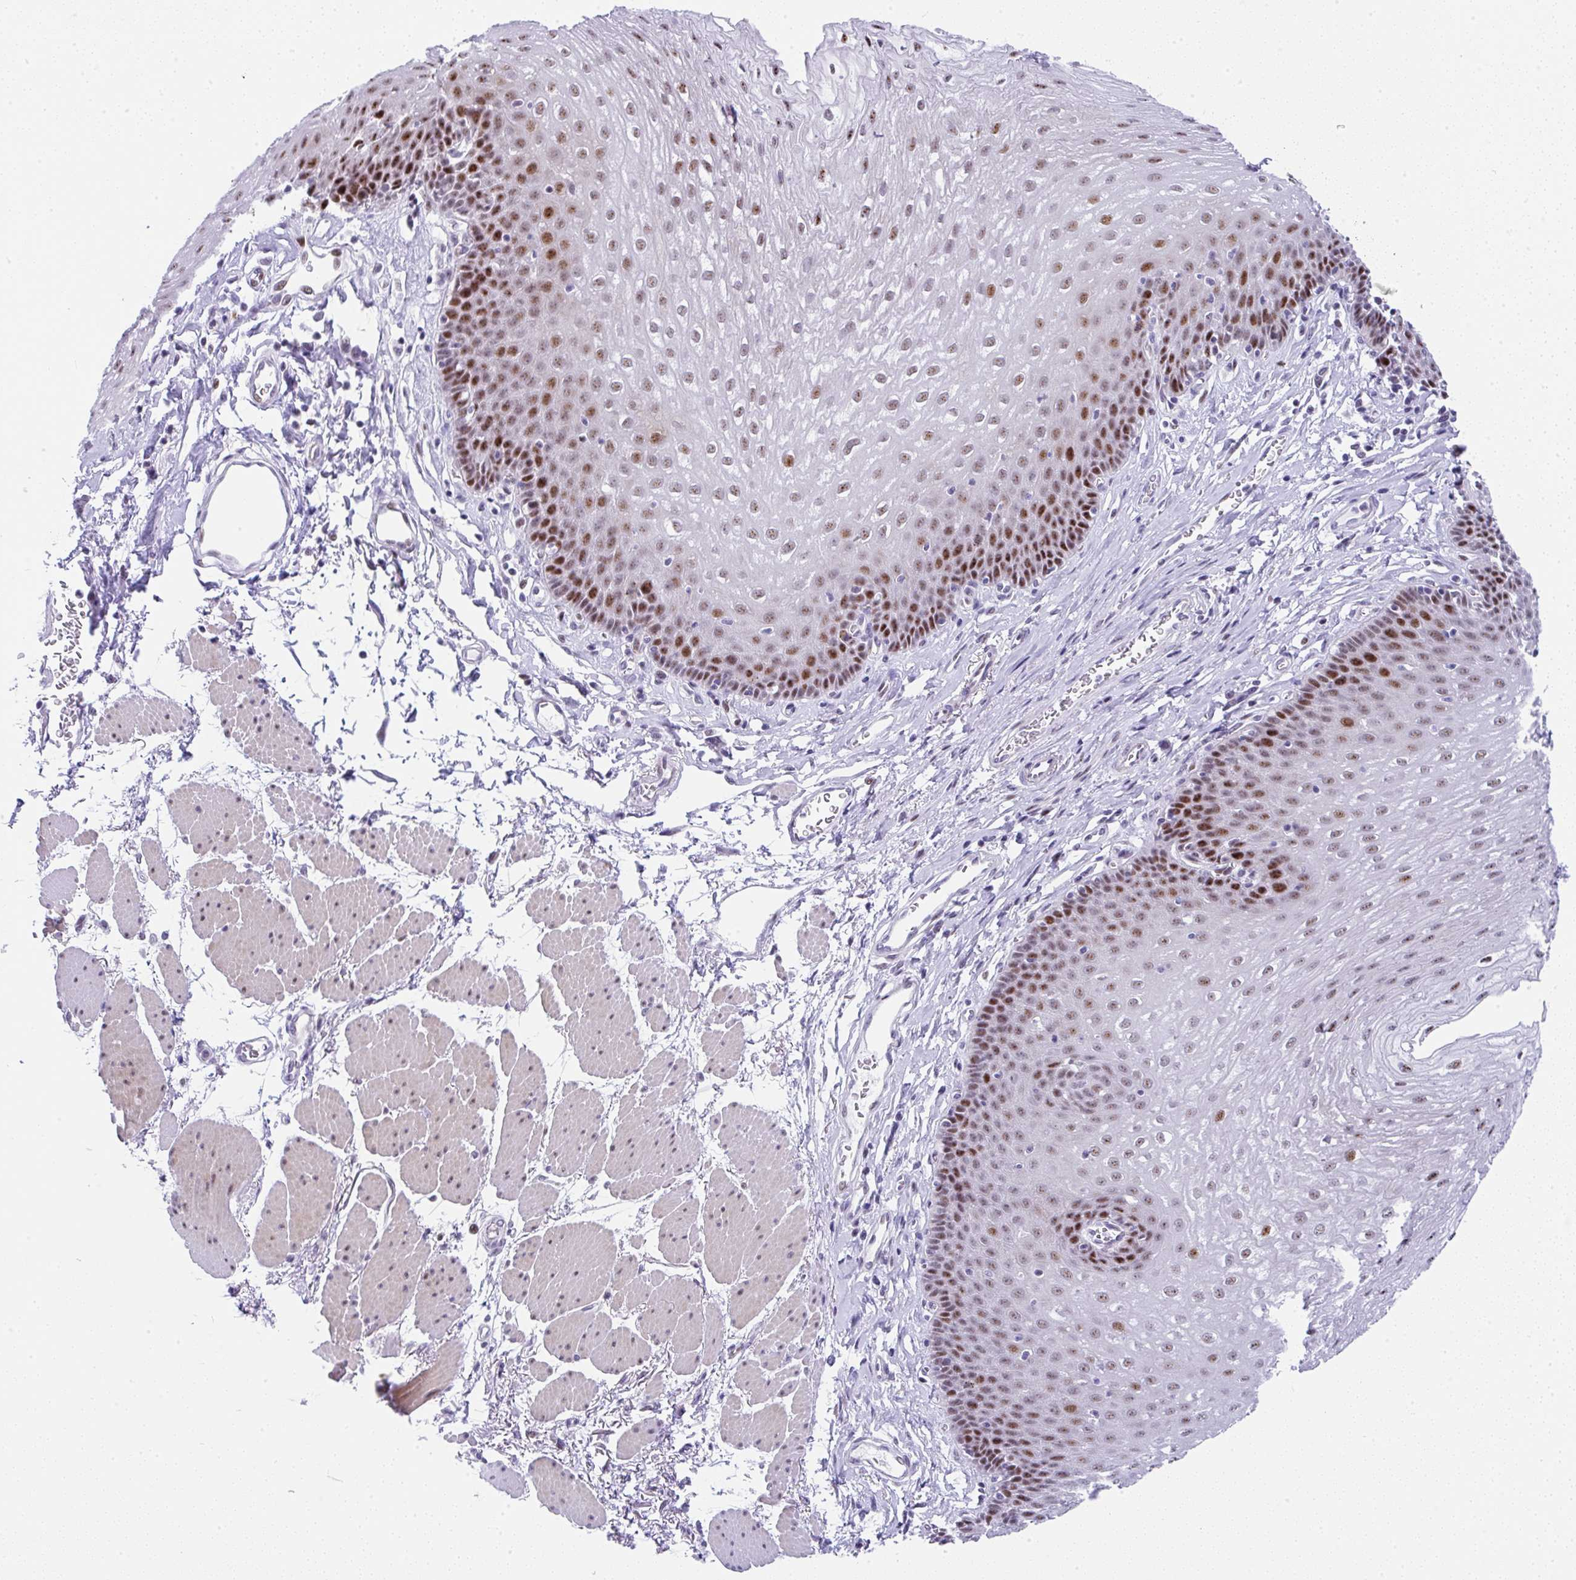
{"staining": {"intensity": "strong", "quantity": "25%-75%", "location": "nuclear"}, "tissue": "esophagus", "cell_type": "Squamous epithelial cells", "image_type": "normal", "snomed": [{"axis": "morphology", "description": "Normal tissue, NOS"}, {"axis": "topography", "description": "Esophagus"}], "caption": "Human esophagus stained with a brown dye displays strong nuclear positive expression in approximately 25%-75% of squamous epithelial cells.", "gene": "NR1D2", "patient": {"sex": "female", "age": 81}}